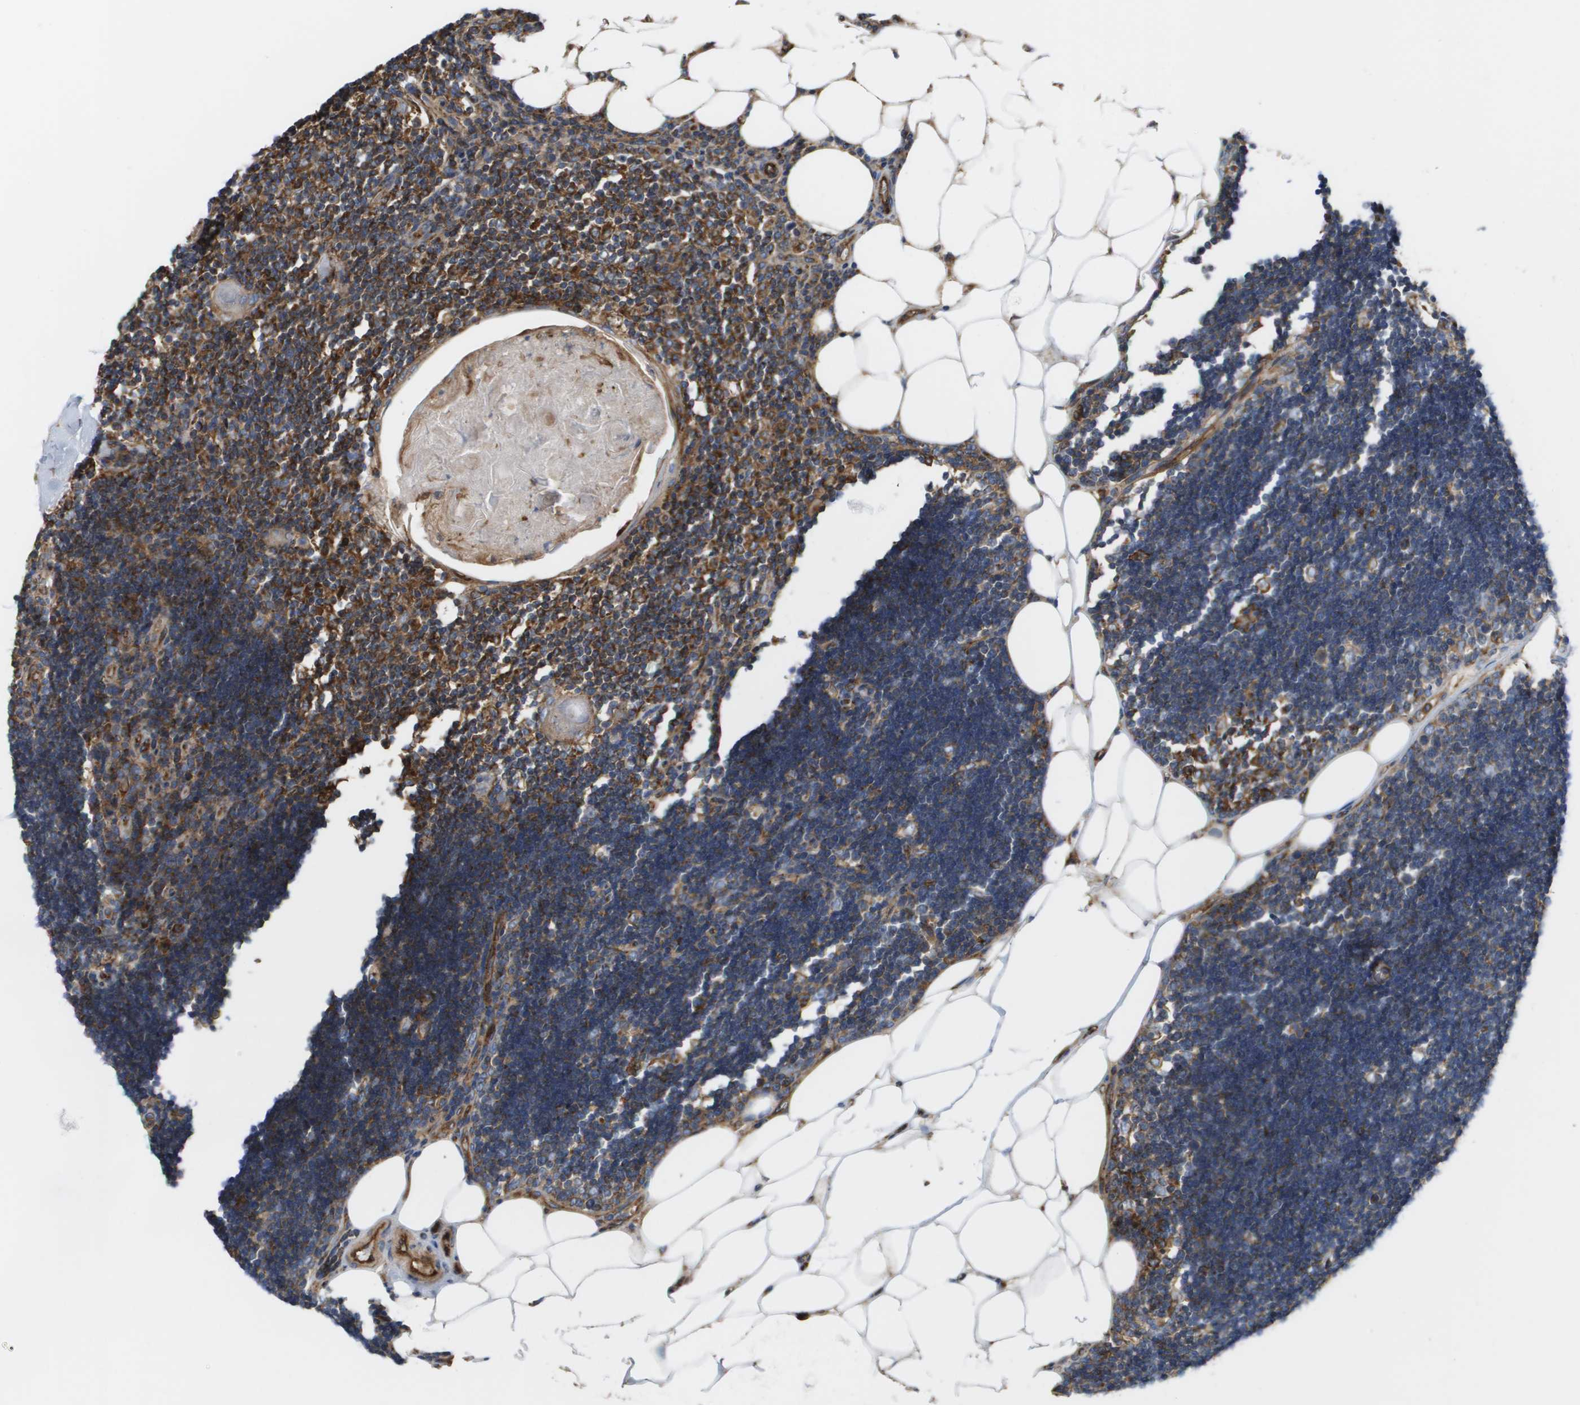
{"staining": {"intensity": "strong", "quantity": ">75%", "location": "cytoplasmic/membranous"}, "tissue": "lymph node", "cell_type": "Germinal center cells", "image_type": "normal", "snomed": [{"axis": "morphology", "description": "Normal tissue, NOS"}, {"axis": "topography", "description": "Lymph node"}], "caption": "A photomicrograph of human lymph node stained for a protein demonstrates strong cytoplasmic/membranous brown staining in germinal center cells.", "gene": "BST2", "patient": {"sex": "male", "age": 33}}